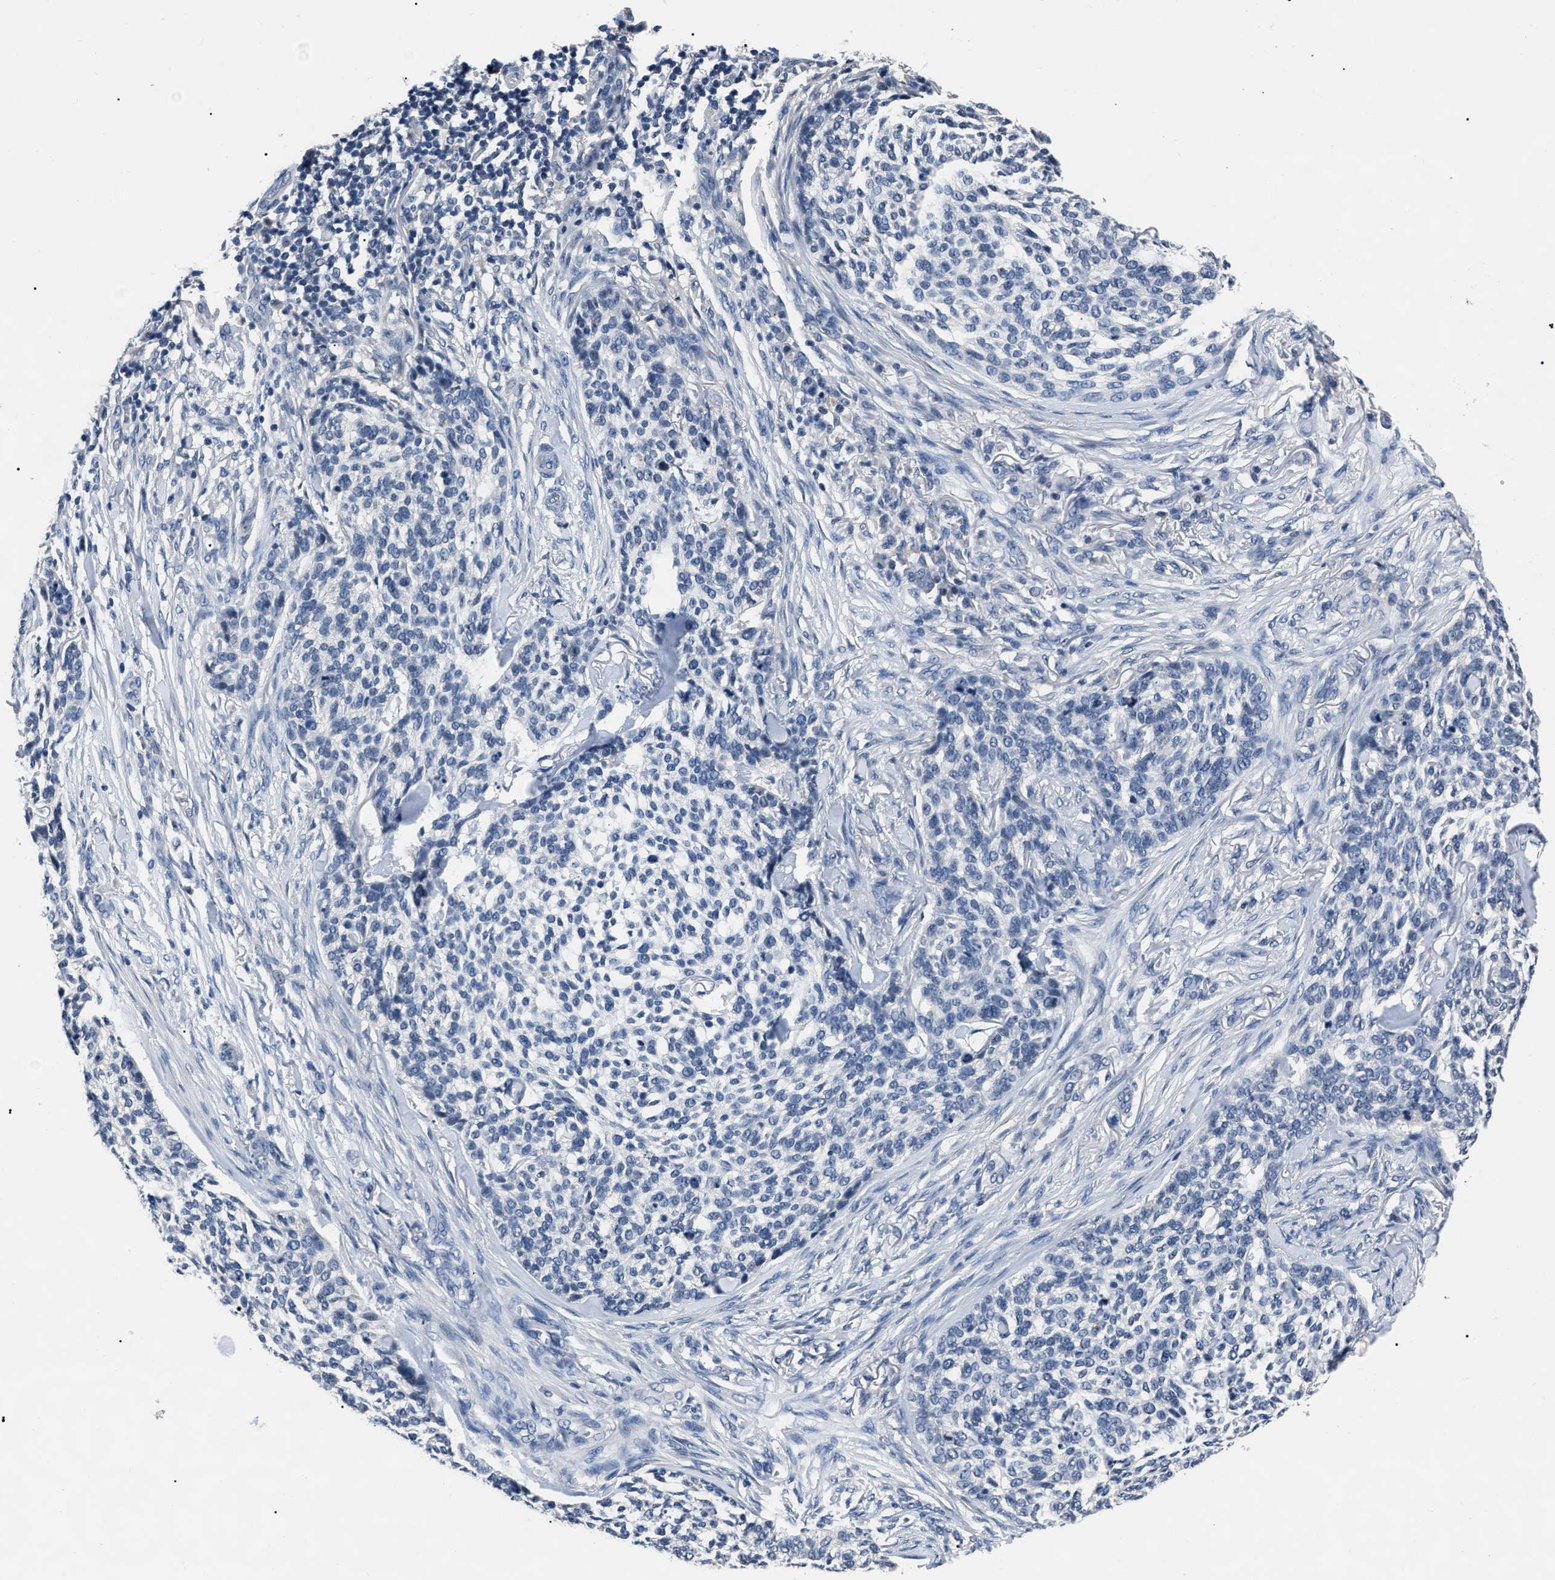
{"staining": {"intensity": "negative", "quantity": "none", "location": "none"}, "tissue": "skin cancer", "cell_type": "Tumor cells", "image_type": "cancer", "snomed": [{"axis": "morphology", "description": "Basal cell carcinoma"}, {"axis": "topography", "description": "Skin"}], "caption": "There is no significant positivity in tumor cells of skin basal cell carcinoma.", "gene": "LRWD1", "patient": {"sex": "female", "age": 64}}